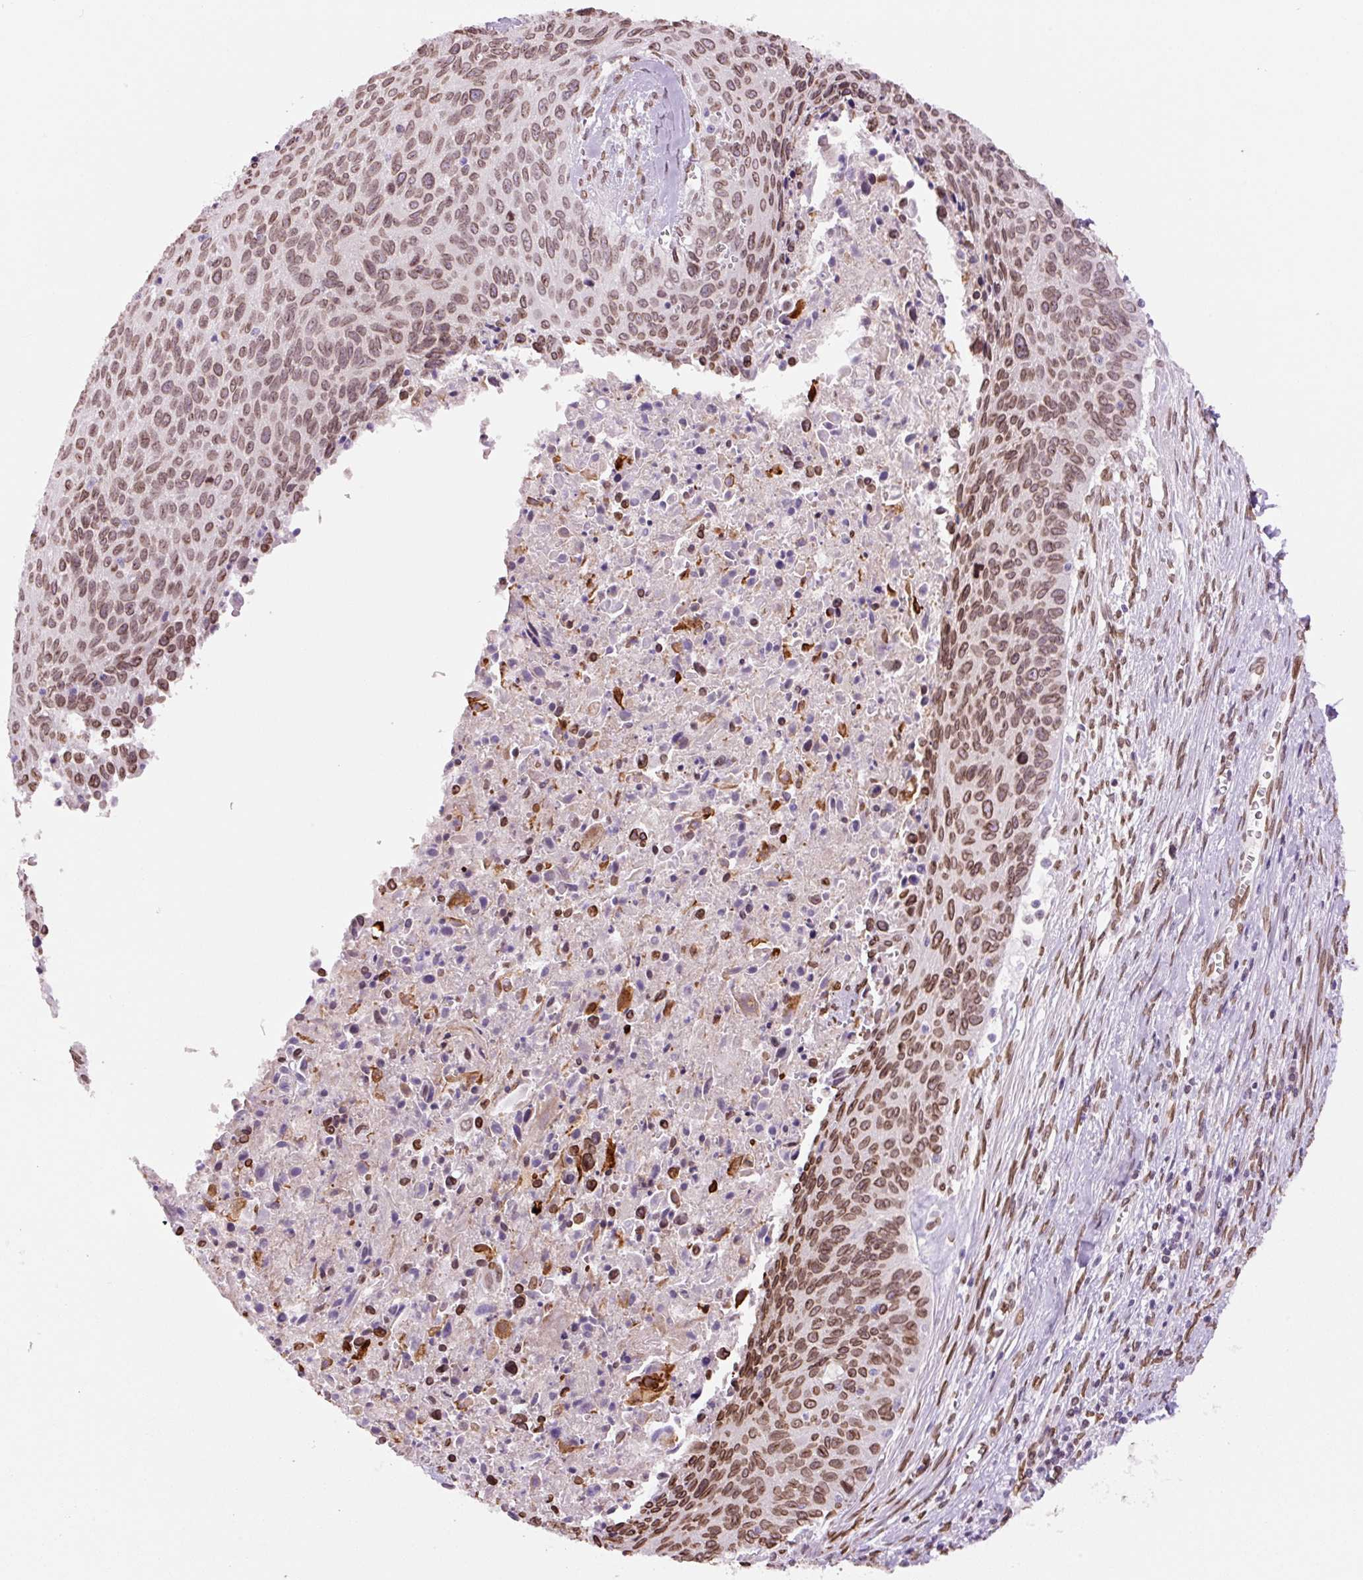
{"staining": {"intensity": "moderate", "quantity": ">75%", "location": "cytoplasmic/membranous,nuclear"}, "tissue": "cervical cancer", "cell_type": "Tumor cells", "image_type": "cancer", "snomed": [{"axis": "morphology", "description": "Squamous cell carcinoma, NOS"}, {"axis": "topography", "description": "Cervix"}], "caption": "Immunohistochemical staining of human squamous cell carcinoma (cervical) reveals moderate cytoplasmic/membranous and nuclear protein positivity in about >75% of tumor cells.", "gene": "ZNF224", "patient": {"sex": "female", "age": 55}}